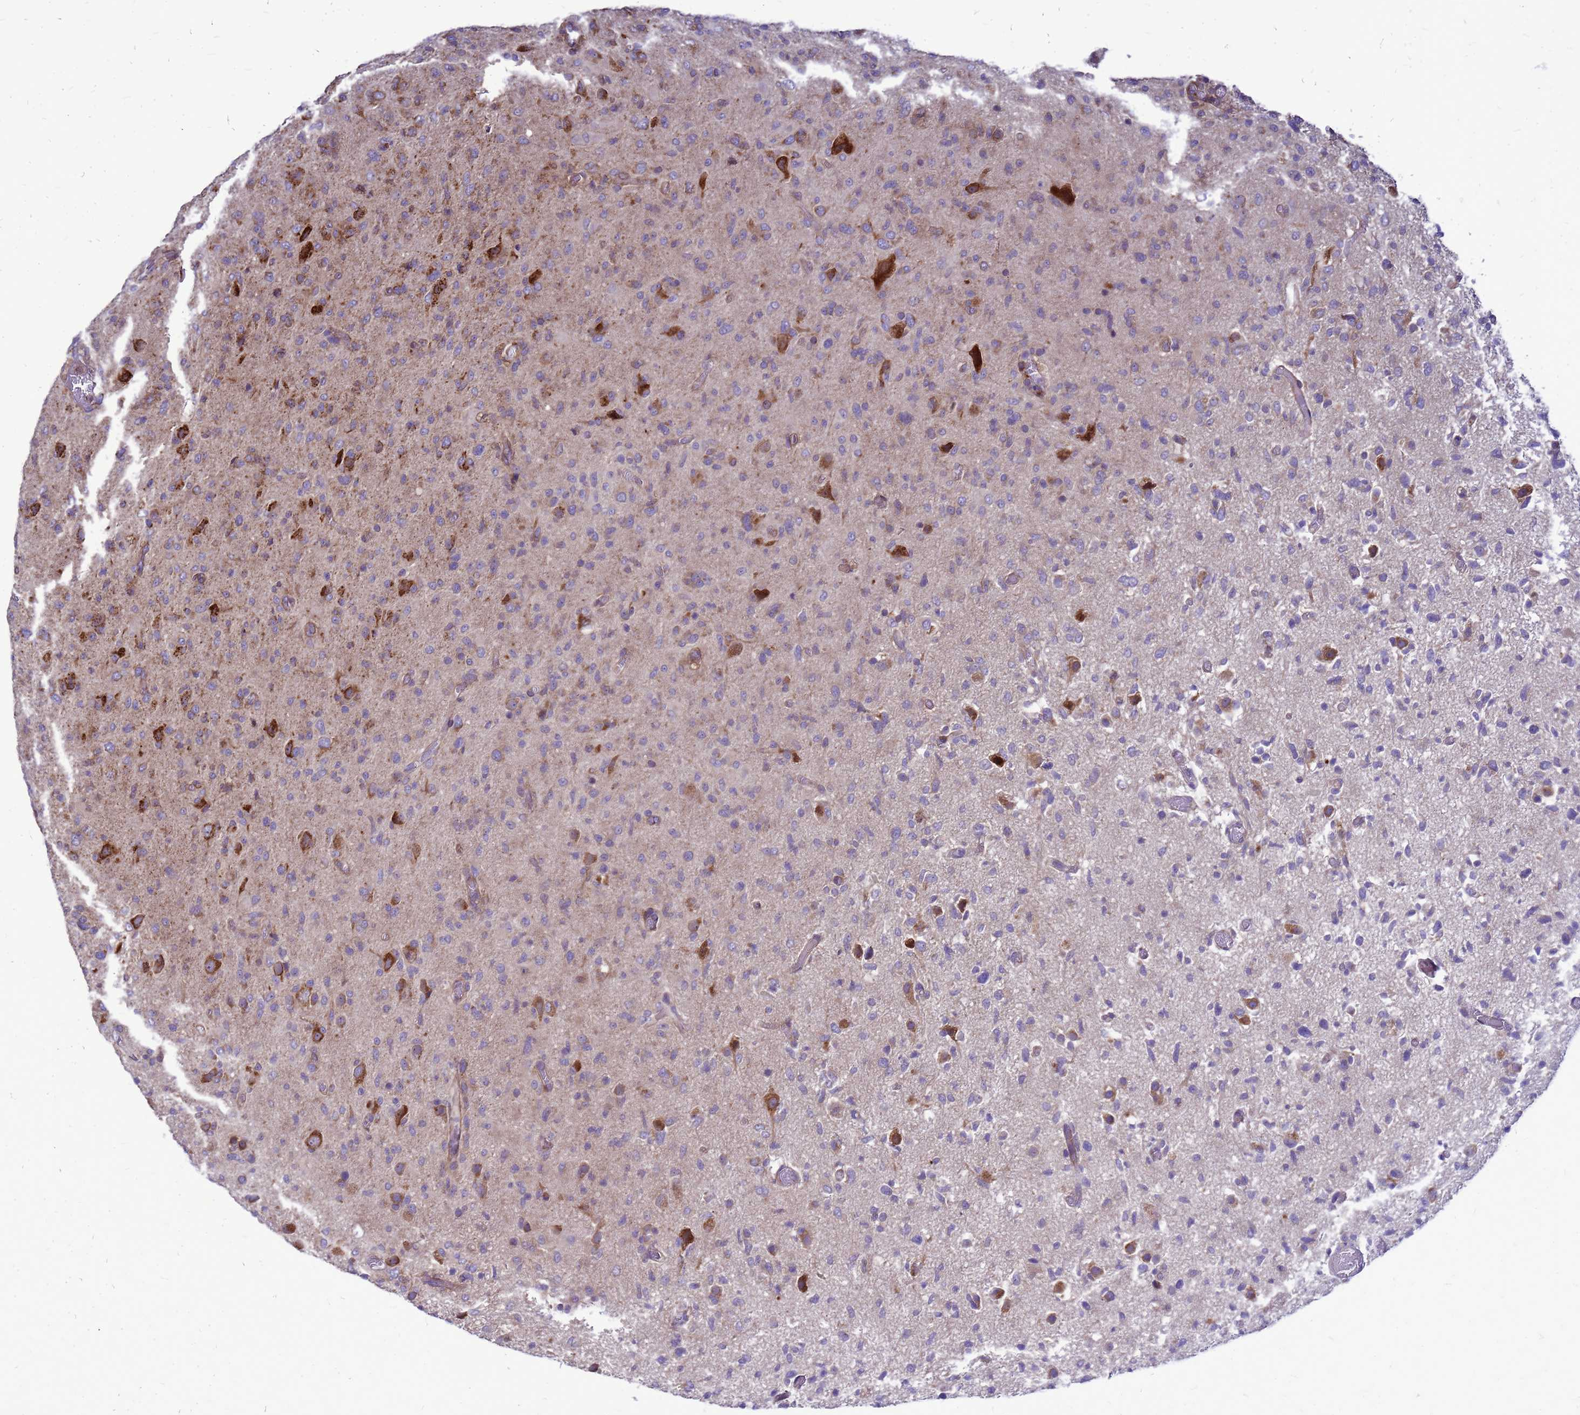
{"staining": {"intensity": "strong", "quantity": "<25%", "location": "cytoplasmic/membranous"}, "tissue": "glioma", "cell_type": "Tumor cells", "image_type": "cancer", "snomed": [{"axis": "morphology", "description": "Glioma, malignant, High grade"}, {"axis": "topography", "description": "Brain"}], "caption": "This is an image of immunohistochemistry staining of high-grade glioma (malignant), which shows strong expression in the cytoplasmic/membranous of tumor cells.", "gene": "FSTL4", "patient": {"sex": "female", "age": 57}}